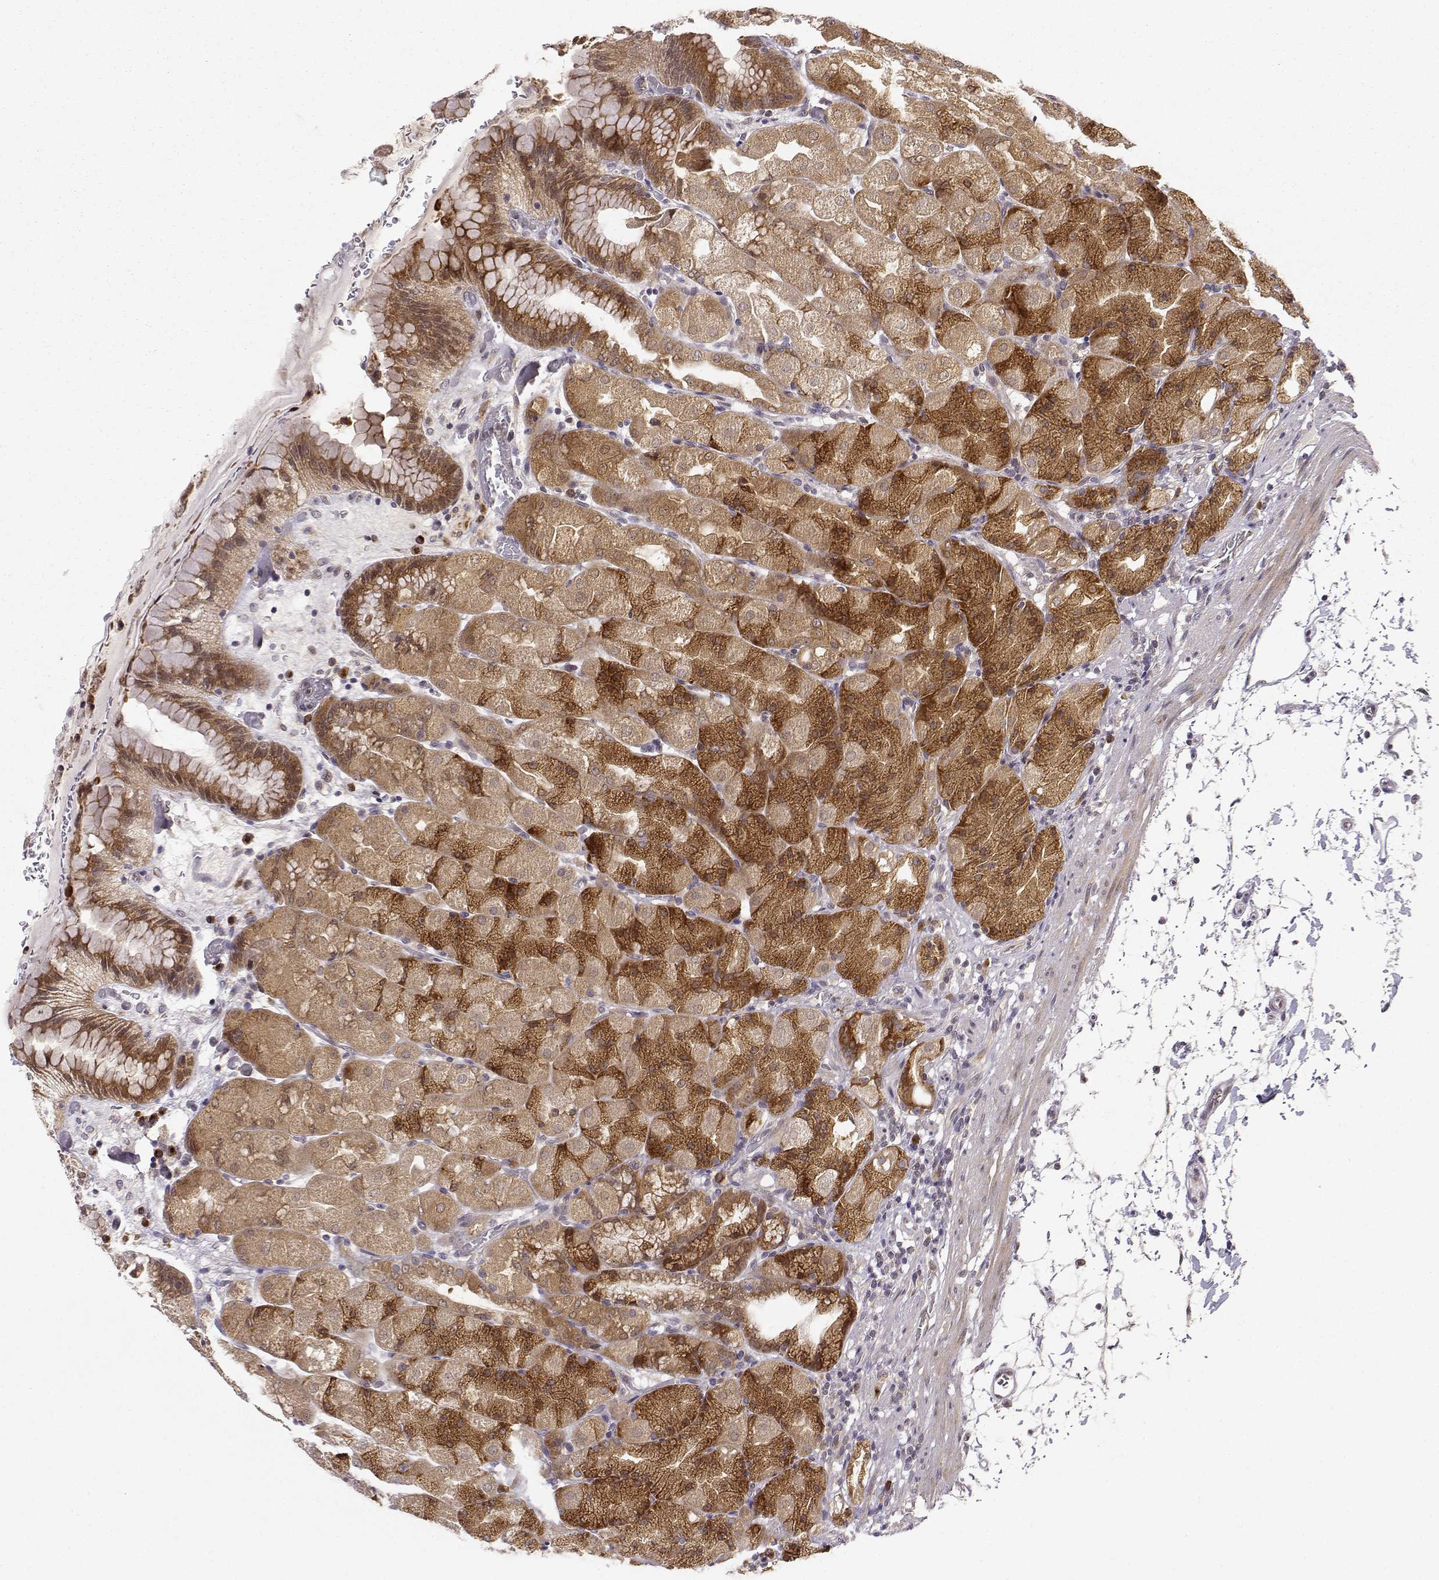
{"staining": {"intensity": "moderate", "quantity": ">75%", "location": "cytoplasmic/membranous,nuclear"}, "tissue": "stomach", "cell_type": "Glandular cells", "image_type": "normal", "snomed": [{"axis": "morphology", "description": "Normal tissue, NOS"}, {"axis": "topography", "description": "Stomach, upper"}, {"axis": "topography", "description": "Stomach"}, {"axis": "topography", "description": "Stomach, lower"}], "caption": "Moderate cytoplasmic/membranous,nuclear expression is identified in approximately >75% of glandular cells in normal stomach. (IHC, brightfield microscopy, high magnification).", "gene": "ERGIC2", "patient": {"sex": "male", "age": 62}}